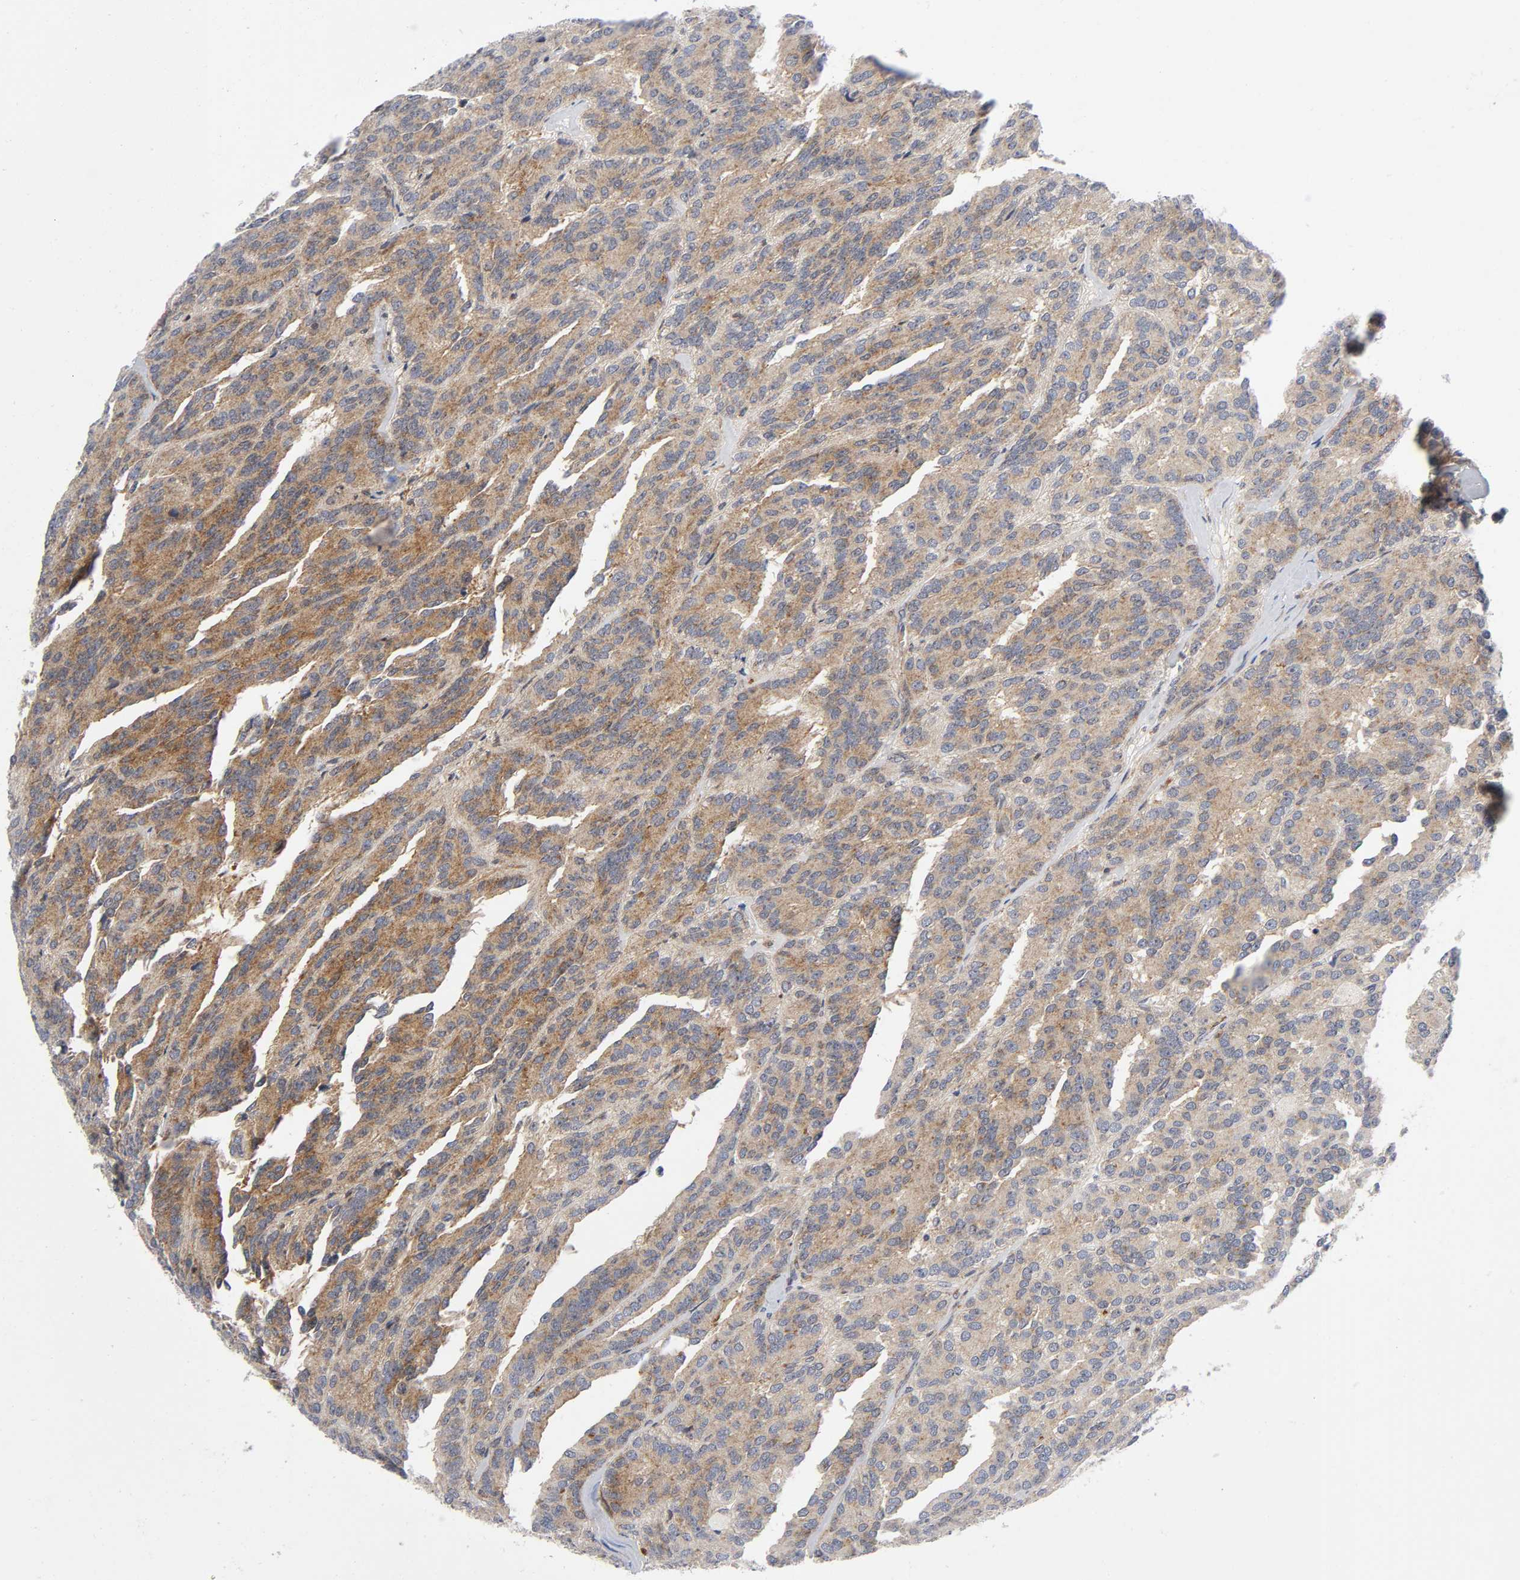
{"staining": {"intensity": "moderate", "quantity": ">75%", "location": "cytoplasmic/membranous"}, "tissue": "renal cancer", "cell_type": "Tumor cells", "image_type": "cancer", "snomed": [{"axis": "morphology", "description": "Adenocarcinoma, NOS"}, {"axis": "topography", "description": "Kidney"}], "caption": "A histopathology image of human adenocarcinoma (renal) stained for a protein reveals moderate cytoplasmic/membranous brown staining in tumor cells.", "gene": "EIF5", "patient": {"sex": "male", "age": 46}}